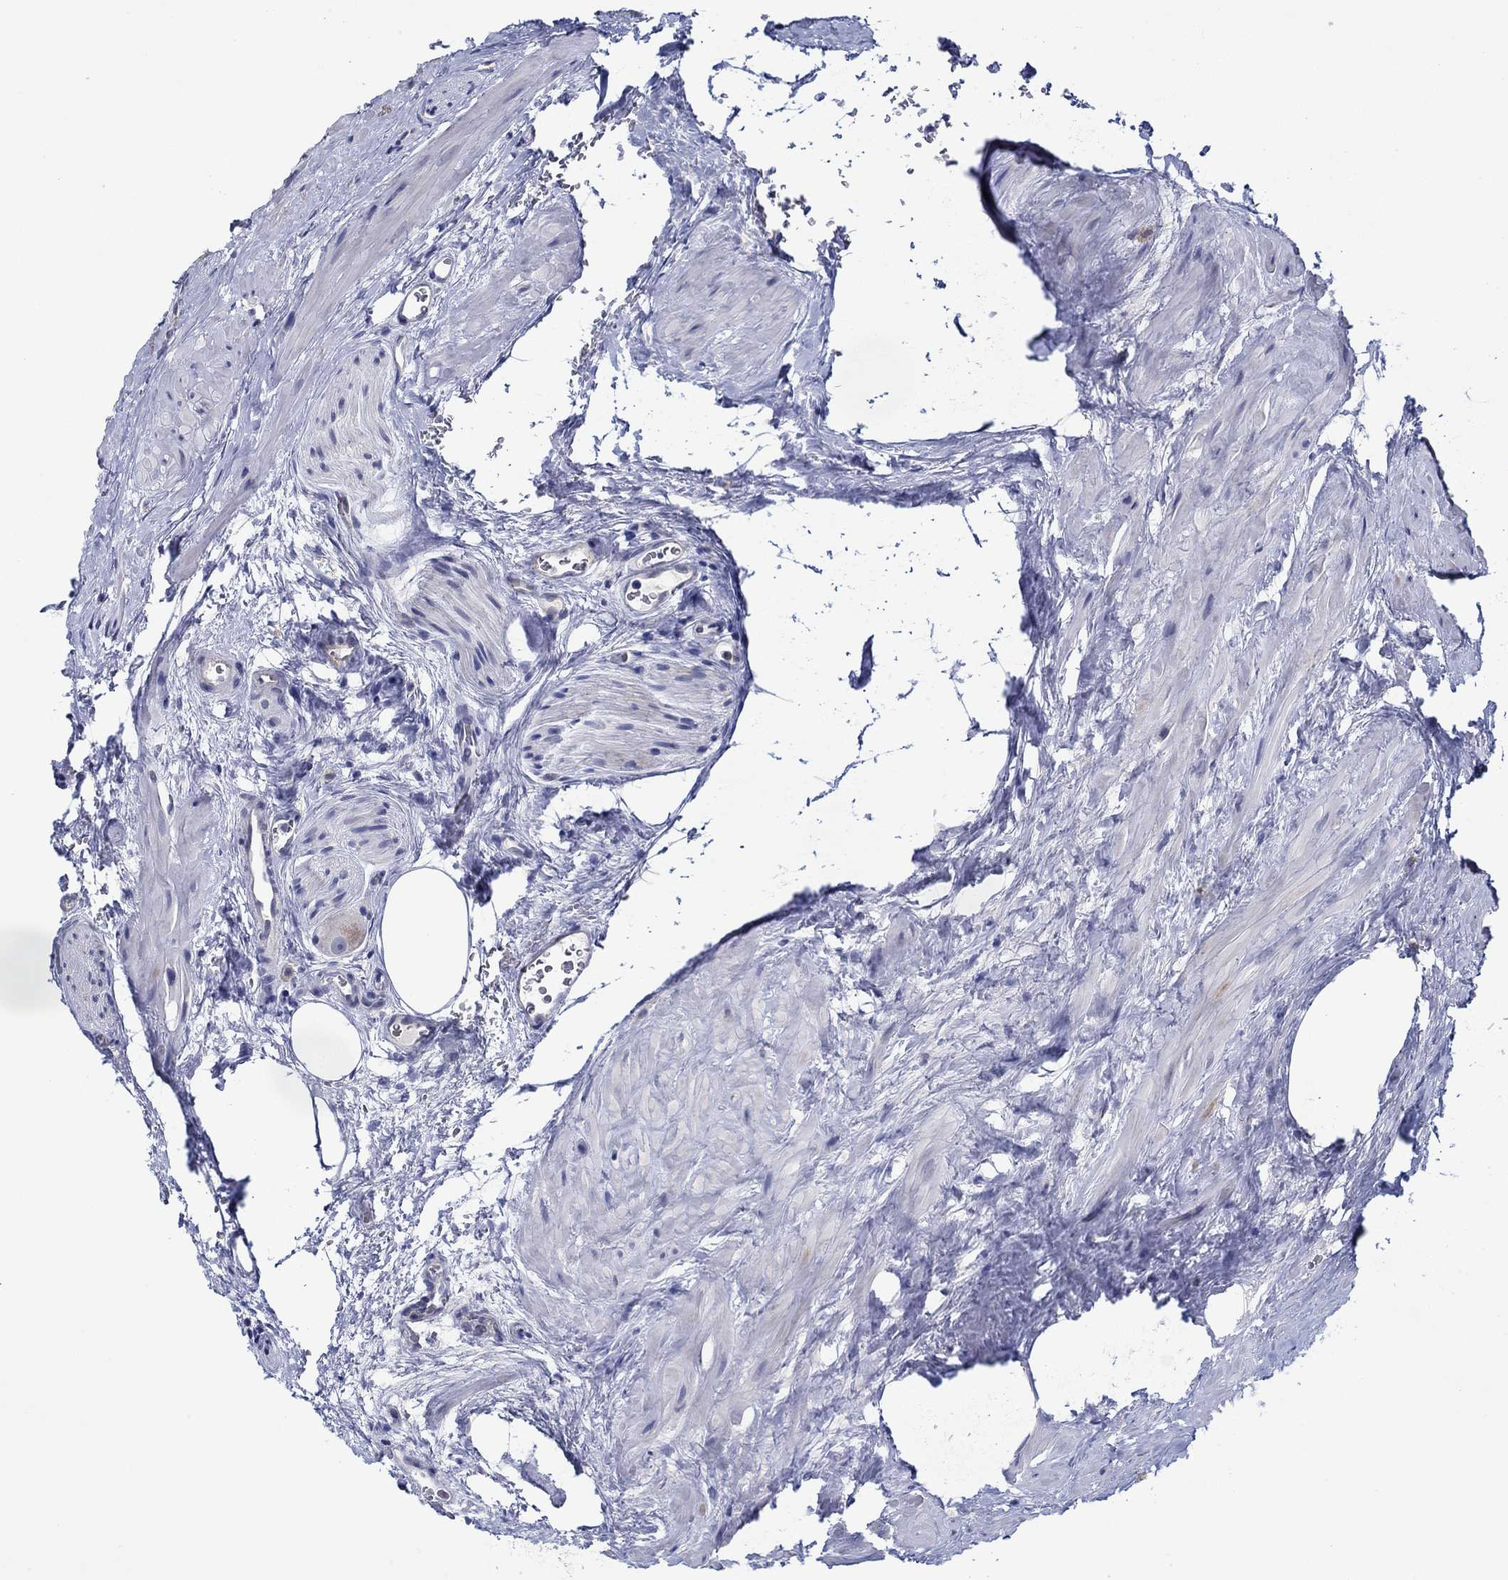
{"staining": {"intensity": "negative", "quantity": "none", "location": "none"}, "tissue": "prostate cancer", "cell_type": "Tumor cells", "image_type": "cancer", "snomed": [{"axis": "morphology", "description": "Adenocarcinoma, NOS"}, {"axis": "morphology", "description": "Adenocarcinoma, High grade"}, {"axis": "topography", "description": "Prostate"}], "caption": "Prostate cancer (high-grade adenocarcinoma) stained for a protein using immunohistochemistry displays no positivity tumor cells.", "gene": "GJA5", "patient": {"sex": "male", "age": 64}}